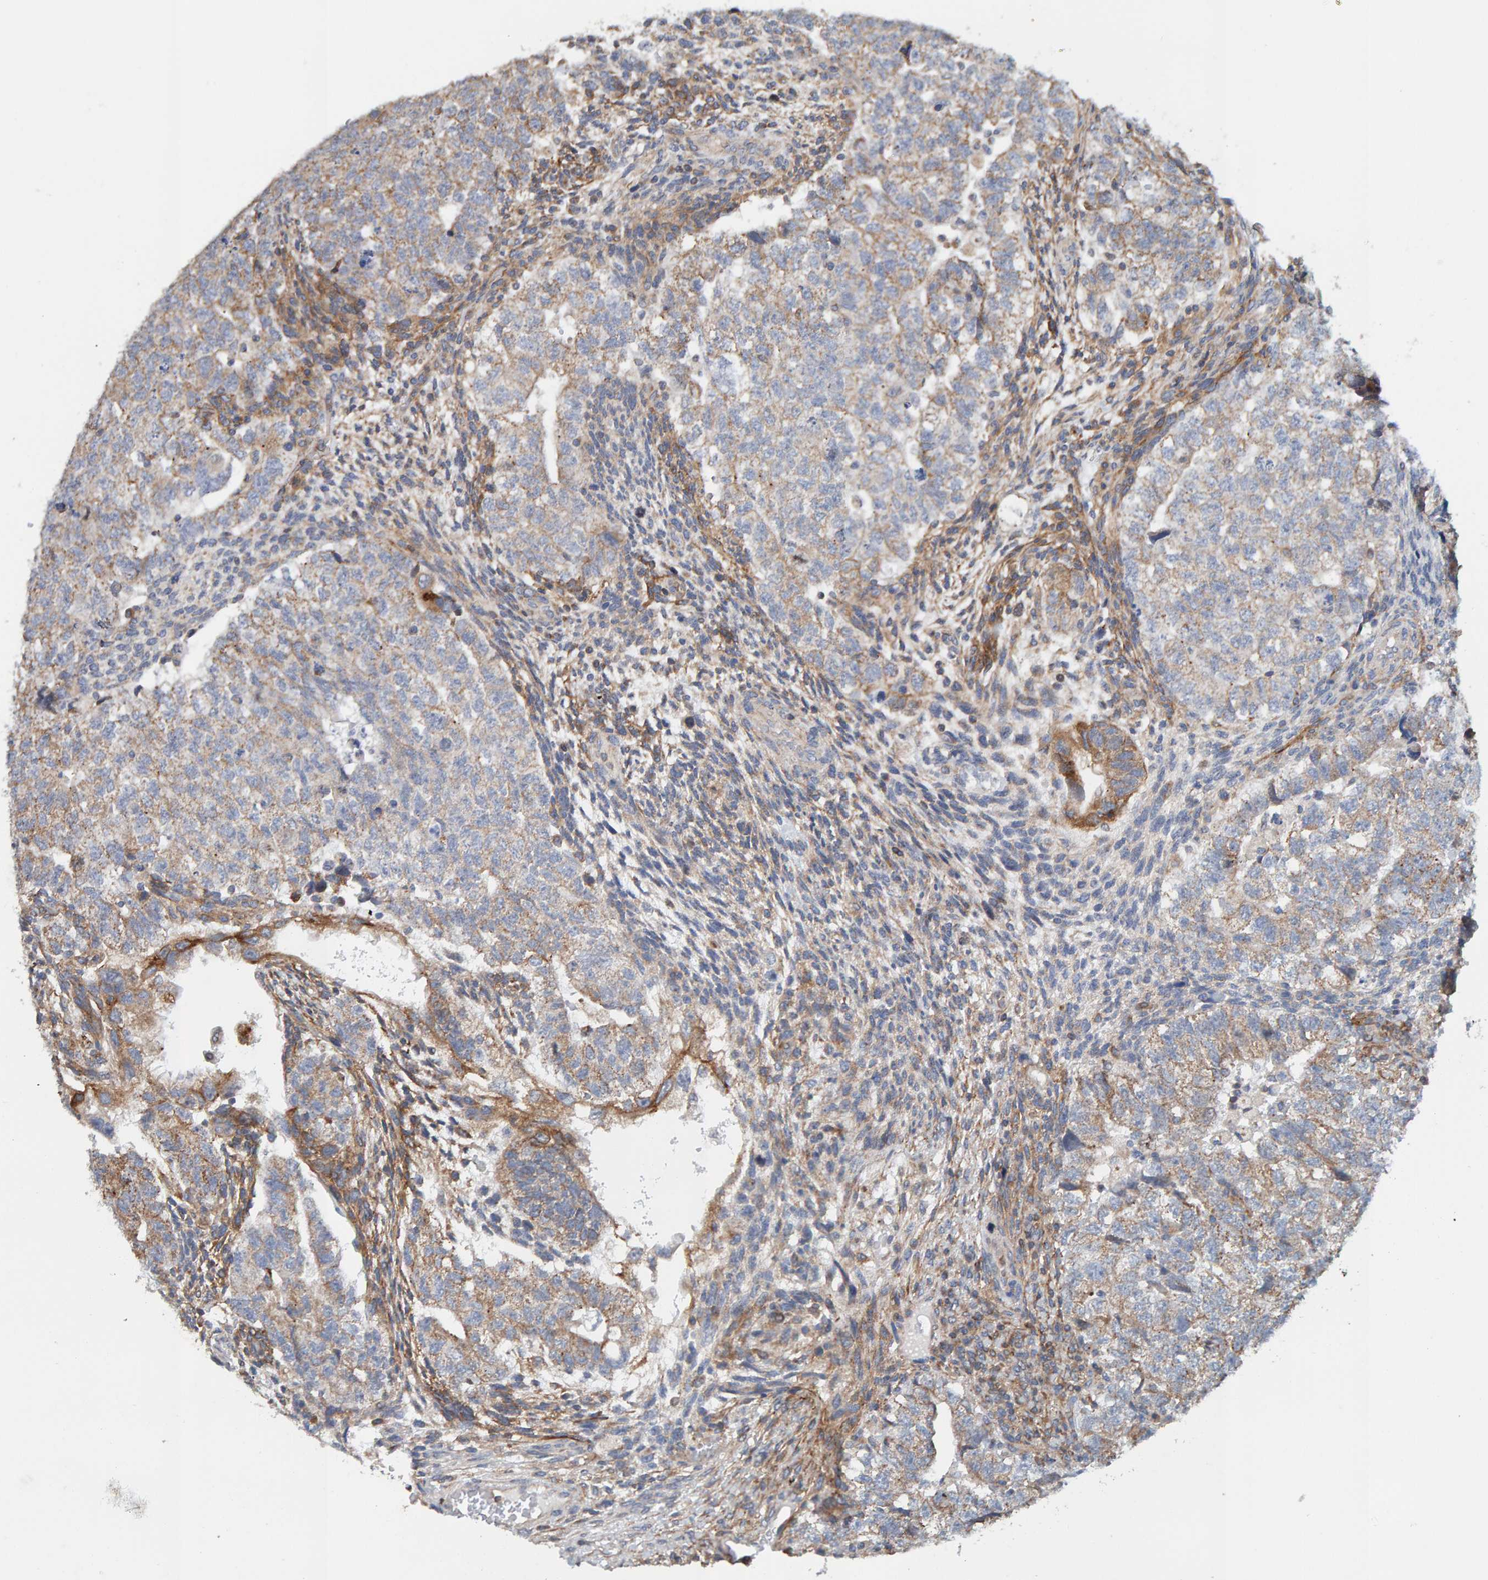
{"staining": {"intensity": "weak", "quantity": "25%-75%", "location": "cytoplasmic/membranous"}, "tissue": "testis cancer", "cell_type": "Tumor cells", "image_type": "cancer", "snomed": [{"axis": "morphology", "description": "Carcinoma, Embryonal, NOS"}, {"axis": "topography", "description": "Testis"}], "caption": "Approximately 25%-75% of tumor cells in human testis cancer (embryonal carcinoma) demonstrate weak cytoplasmic/membranous protein staining as visualized by brown immunohistochemical staining.", "gene": "RGP1", "patient": {"sex": "male", "age": 36}}